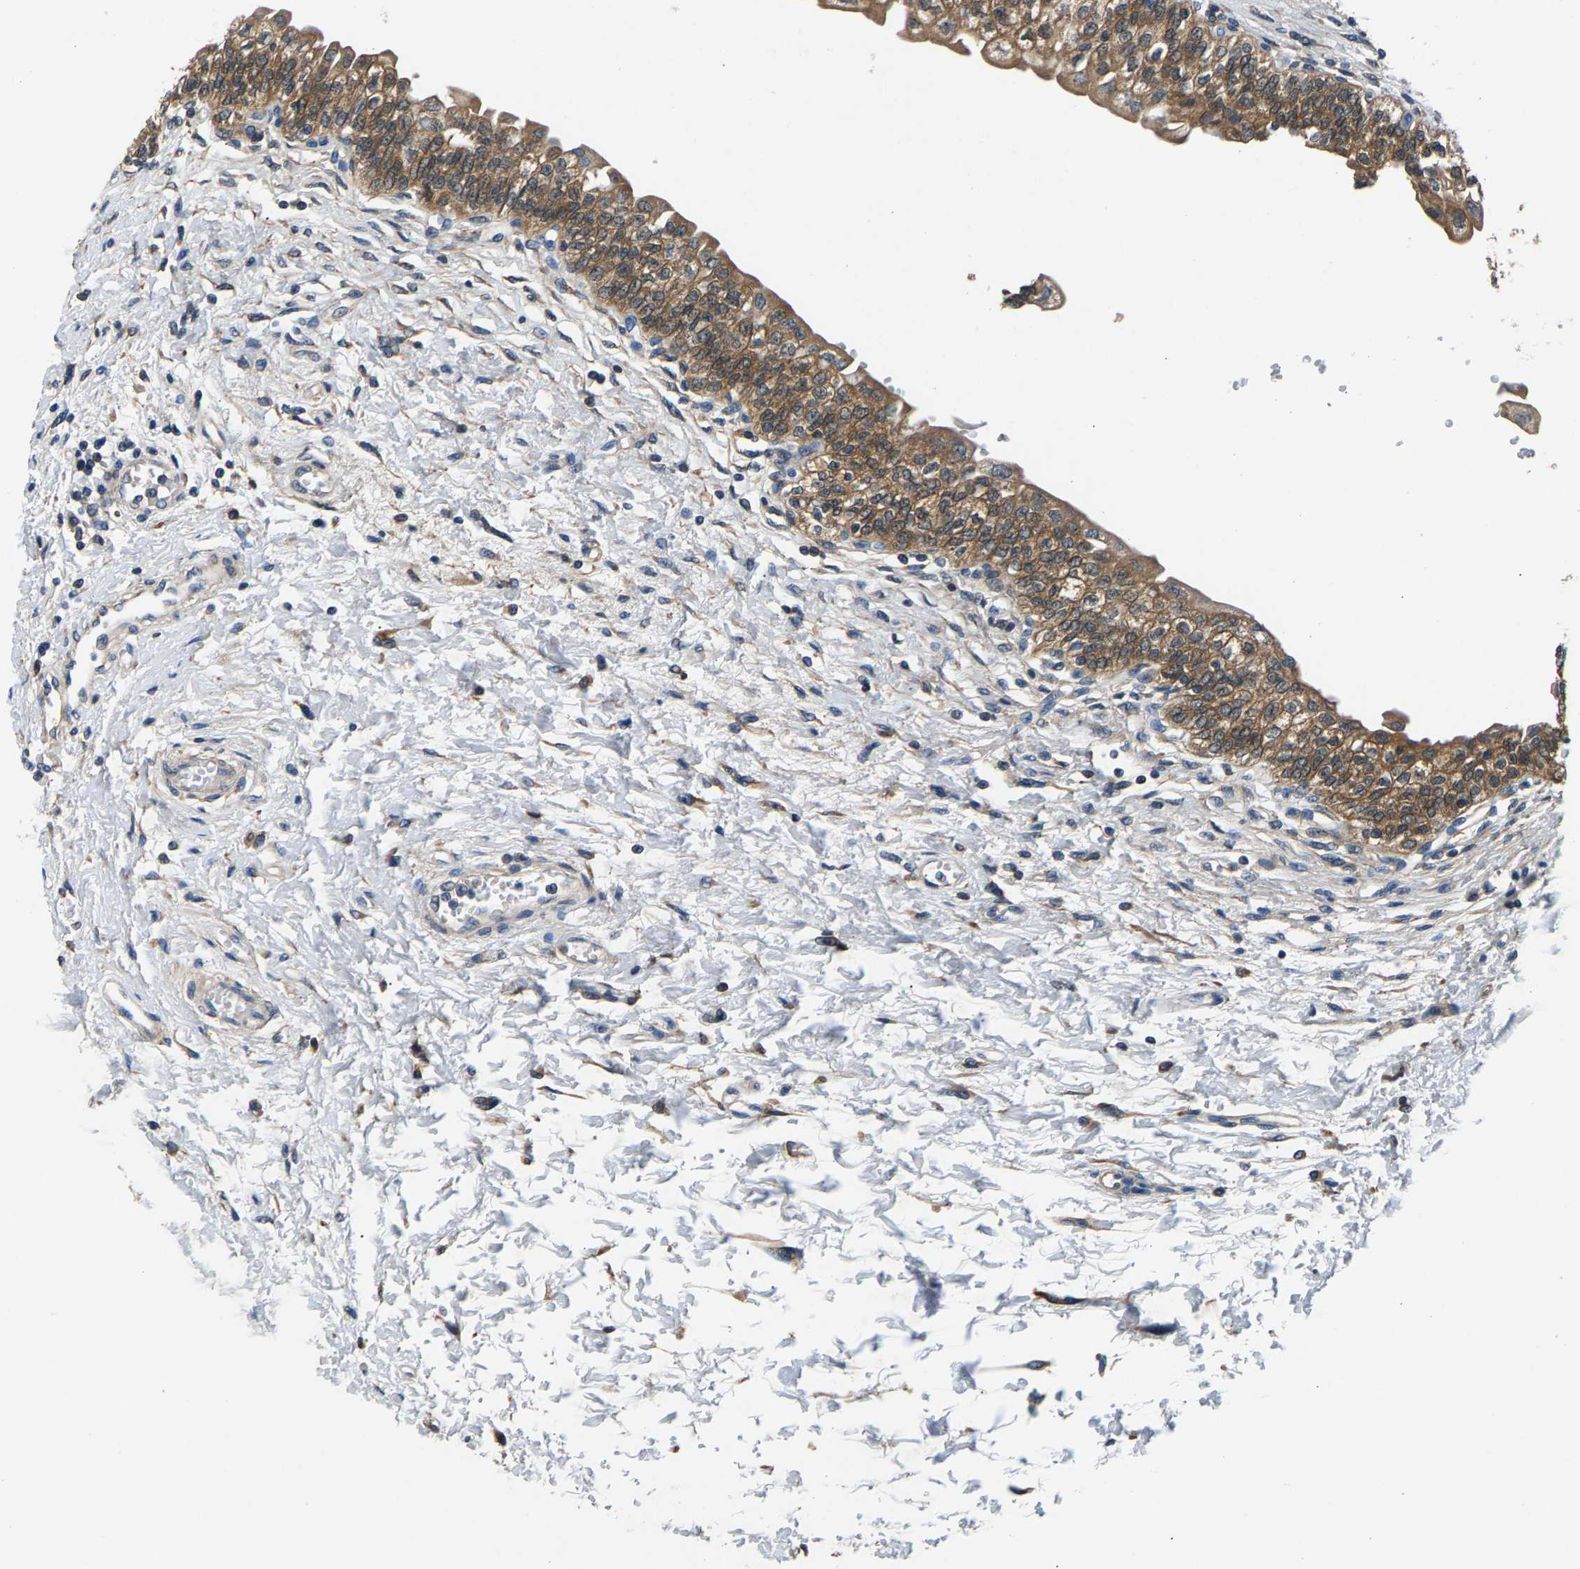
{"staining": {"intensity": "strong", "quantity": ">75%", "location": "cytoplasmic/membranous"}, "tissue": "urinary bladder", "cell_type": "Urothelial cells", "image_type": "normal", "snomed": [{"axis": "morphology", "description": "Normal tissue, NOS"}, {"axis": "topography", "description": "Urinary bladder"}], "caption": "This is a photomicrograph of immunohistochemistry staining of unremarkable urinary bladder, which shows strong staining in the cytoplasmic/membranous of urothelial cells.", "gene": "NT5C", "patient": {"sex": "male", "age": 55}}